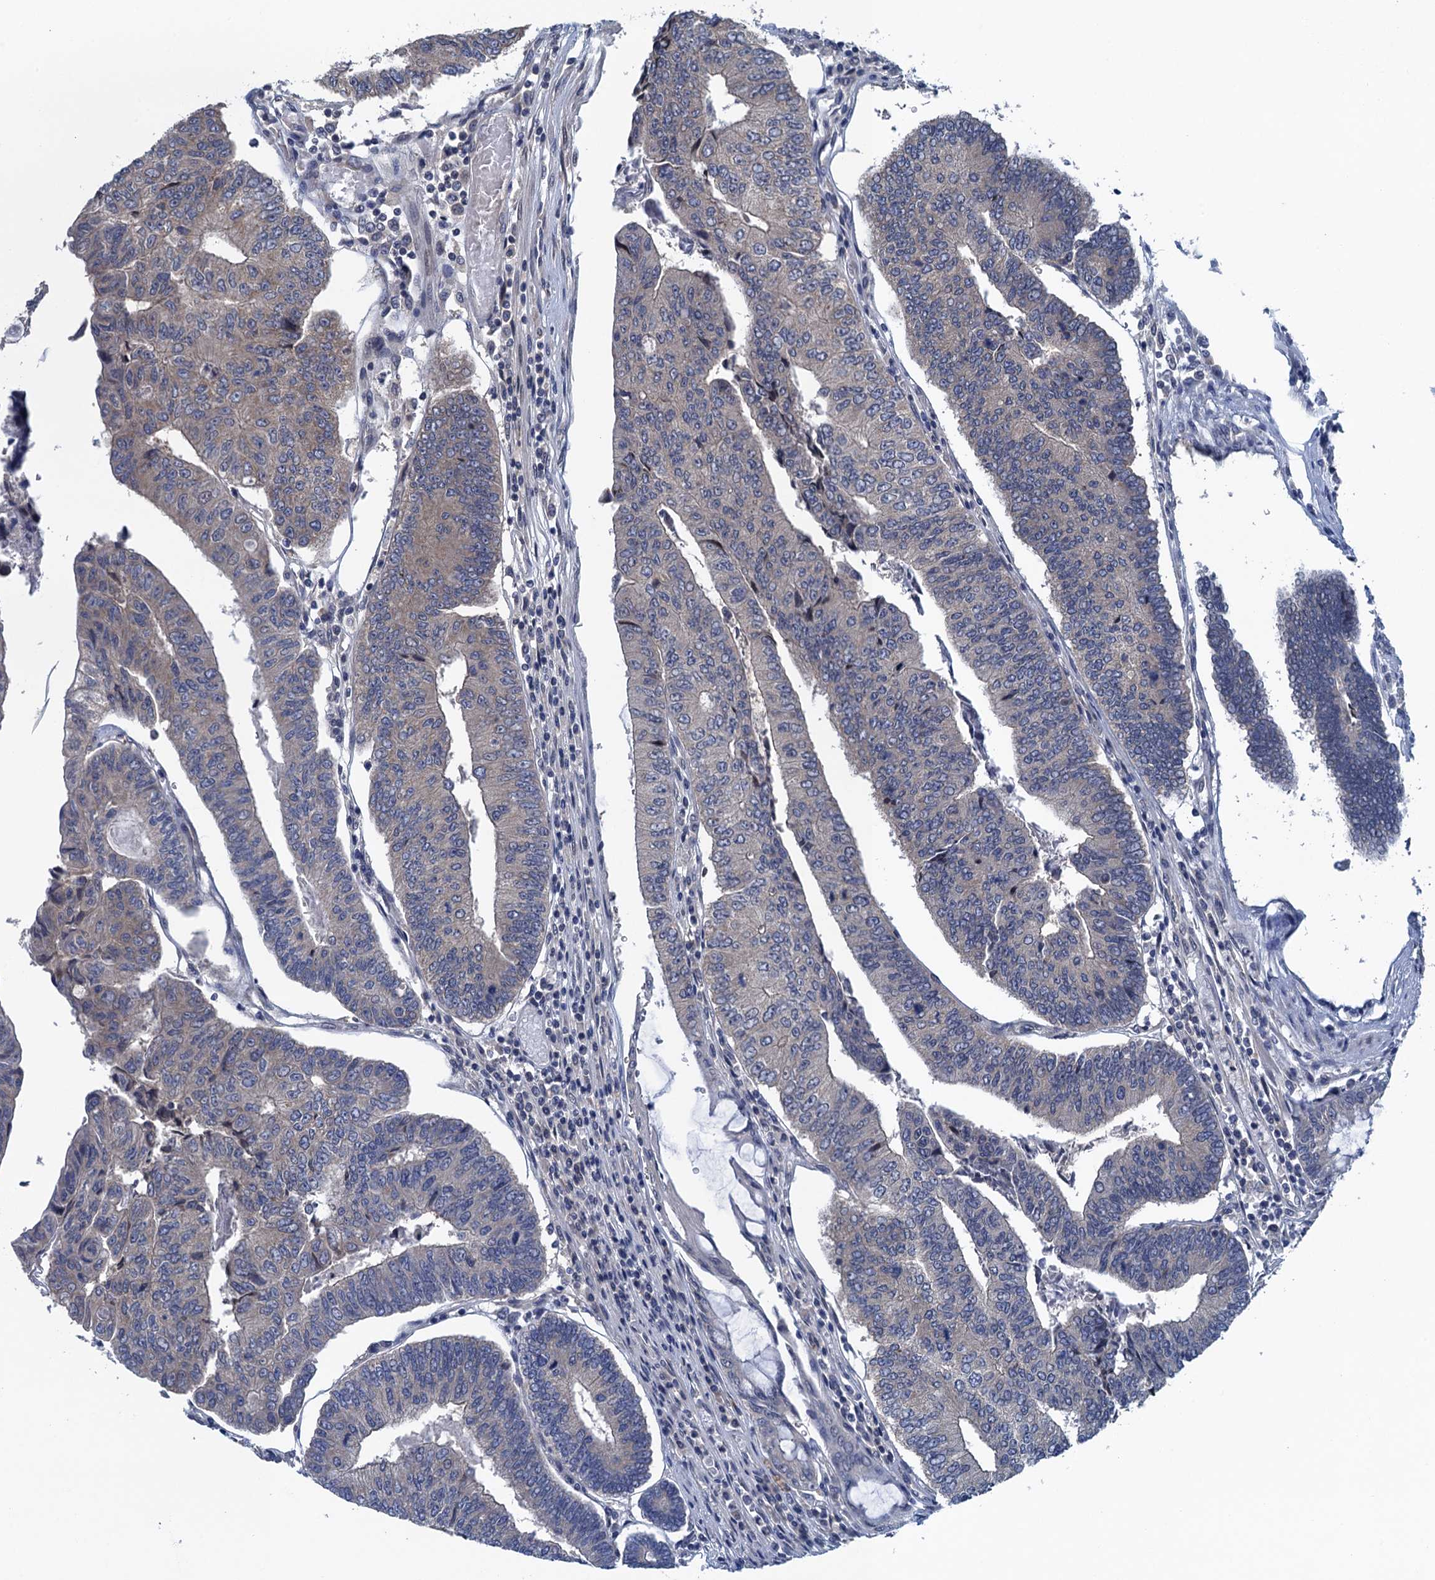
{"staining": {"intensity": "weak", "quantity": "<25%", "location": "cytoplasmic/membranous"}, "tissue": "colorectal cancer", "cell_type": "Tumor cells", "image_type": "cancer", "snomed": [{"axis": "morphology", "description": "Adenocarcinoma, NOS"}, {"axis": "topography", "description": "Colon"}], "caption": "This is an IHC histopathology image of colorectal cancer. There is no positivity in tumor cells.", "gene": "CTU2", "patient": {"sex": "female", "age": 67}}